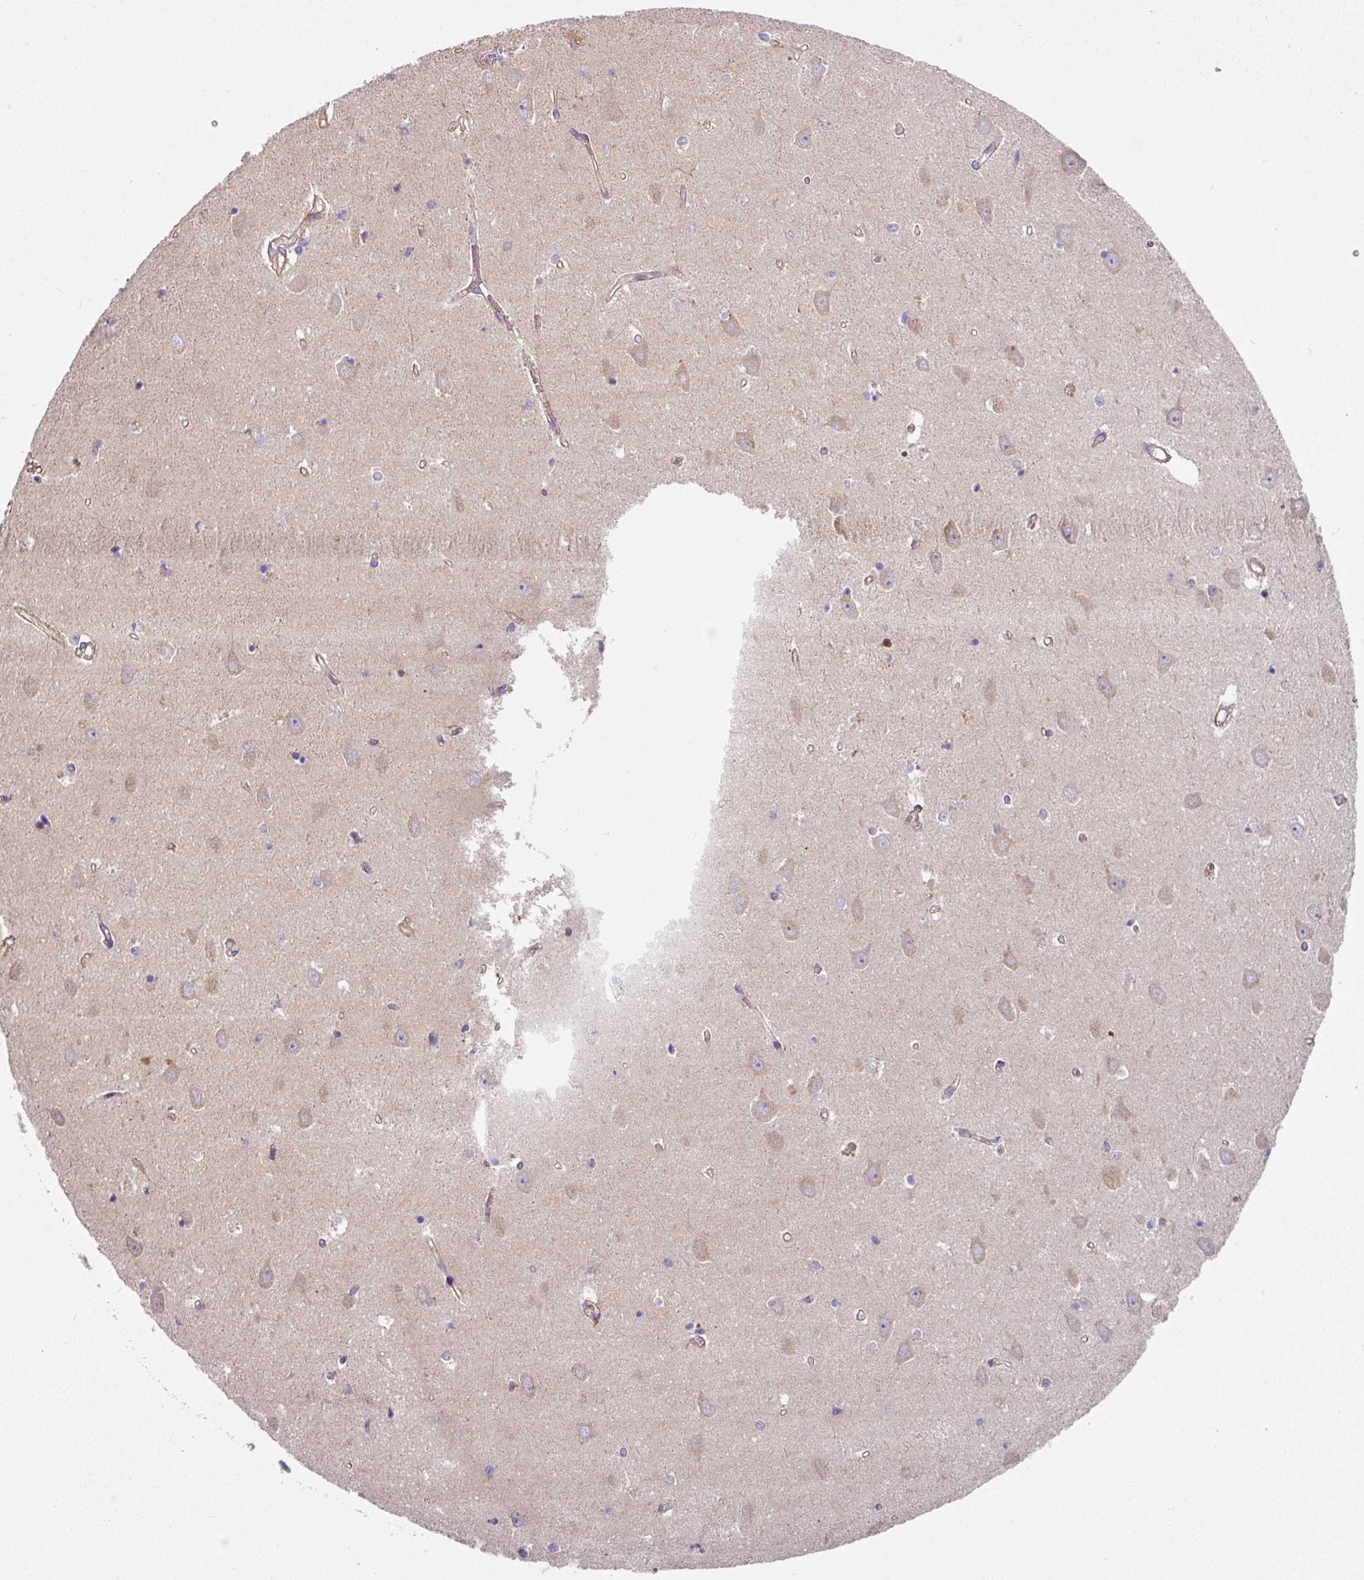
{"staining": {"intensity": "negative", "quantity": "none", "location": "none"}, "tissue": "hippocampus", "cell_type": "Glial cells", "image_type": "normal", "snomed": [{"axis": "morphology", "description": "Normal tissue, NOS"}, {"axis": "topography", "description": "Hippocampus"}], "caption": "The photomicrograph demonstrates no staining of glial cells in unremarkable hippocampus.", "gene": "C4orf48", "patient": {"sex": "female", "age": 64}}